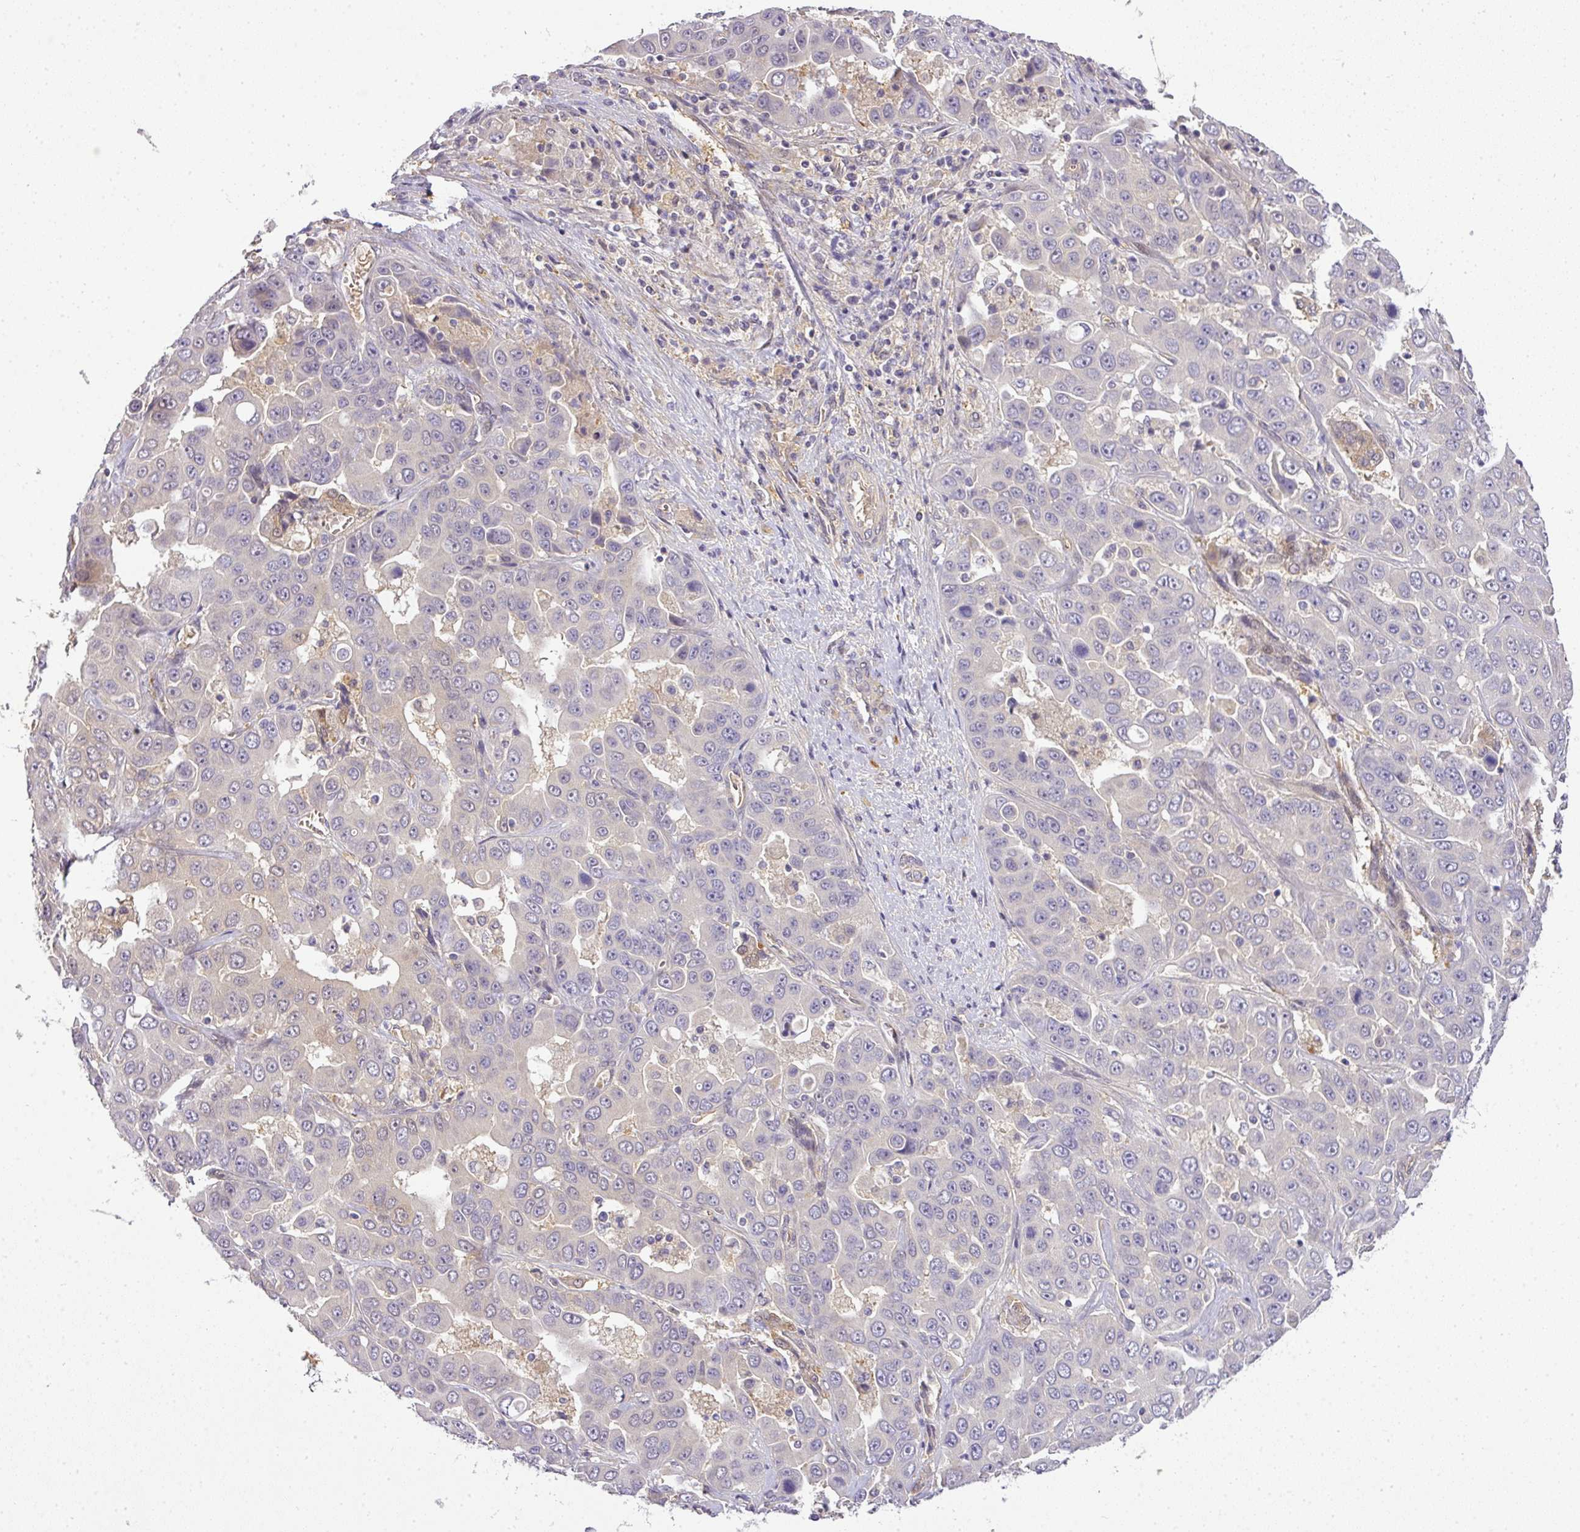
{"staining": {"intensity": "negative", "quantity": "none", "location": "none"}, "tissue": "liver cancer", "cell_type": "Tumor cells", "image_type": "cancer", "snomed": [{"axis": "morphology", "description": "Cholangiocarcinoma"}, {"axis": "topography", "description": "Liver"}], "caption": "A micrograph of human liver cancer is negative for staining in tumor cells.", "gene": "ADH5", "patient": {"sex": "female", "age": 52}}